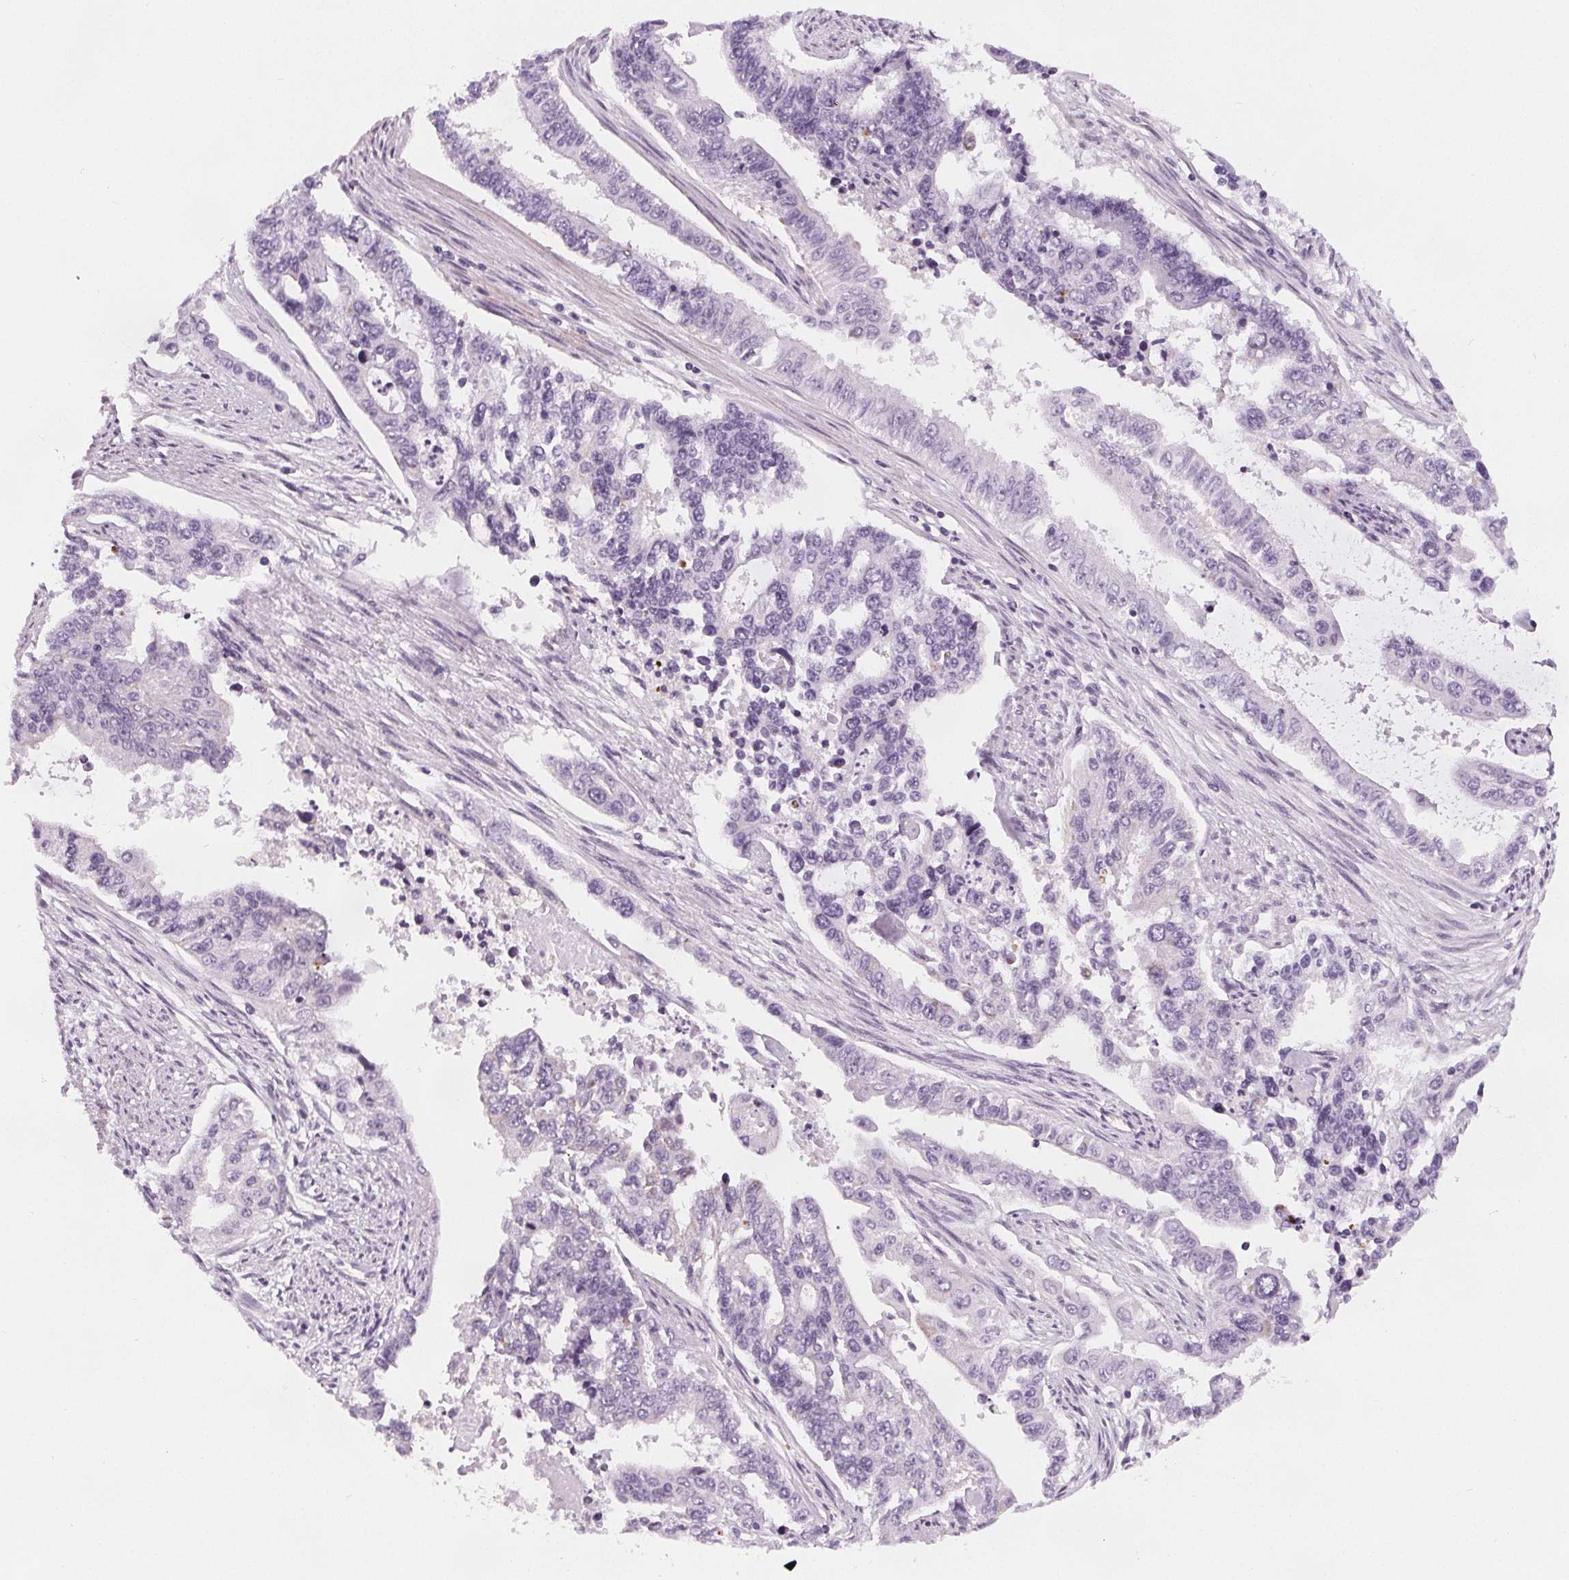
{"staining": {"intensity": "negative", "quantity": "none", "location": "none"}, "tissue": "endometrial cancer", "cell_type": "Tumor cells", "image_type": "cancer", "snomed": [{"axis": "morphology", "description": "Adenocarcinoma, NOS"}, {"axis": "topography", "description": "Uterus"}], "caption": "The image demonstrates no significant expression in tumor cells of endometrial adenocarcinoma. The staining was performed using DAB (3,3'-diaminobenzidine) to visualize the protein expression in brown, while the nuclei were stained in blue with hematoxylin (Magnification: 20x).", "gene": "SLC5A12", "patient": {"sex": "female", "age": 59}}